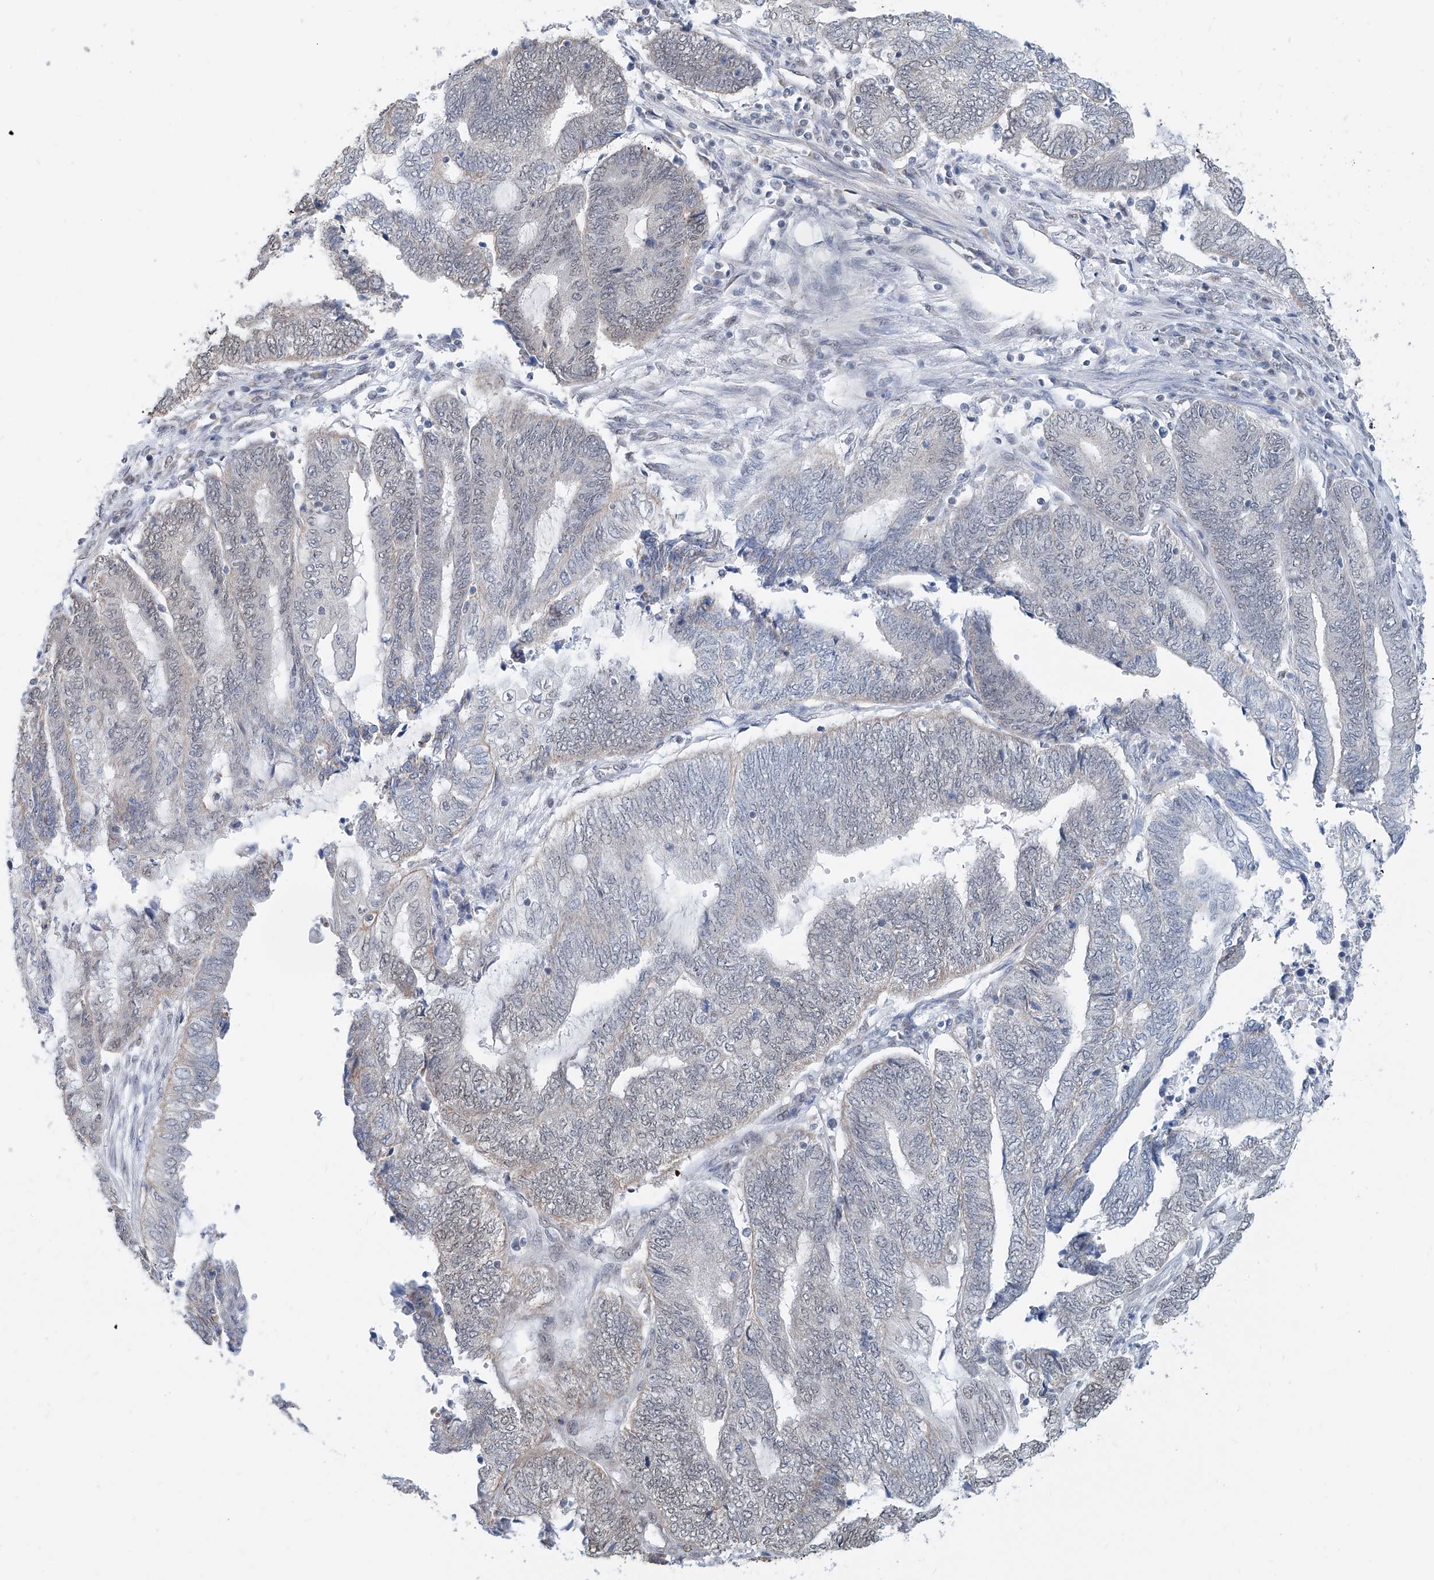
{"staining": {"intensity": "negative", "quantity": "none", "location": "none"}, "tissue": "endometrial cancer", "cell_type": "Tumor cells", "image_type": "cancer", "snomed": [{"axis": "morphology", "description": "Adenocarcinoma, NOS"}, {"axis": "topography", "description": "Uterus"}, {"axis": "topography", "description": "Endometrium"}], "caption": "Endometrial cancer stained for a protein using immunohistochemistry (IHC) exhibits no staining tumor cells.", "gene": "SDE2", "patient": {"sex": "female", "age": 70}}